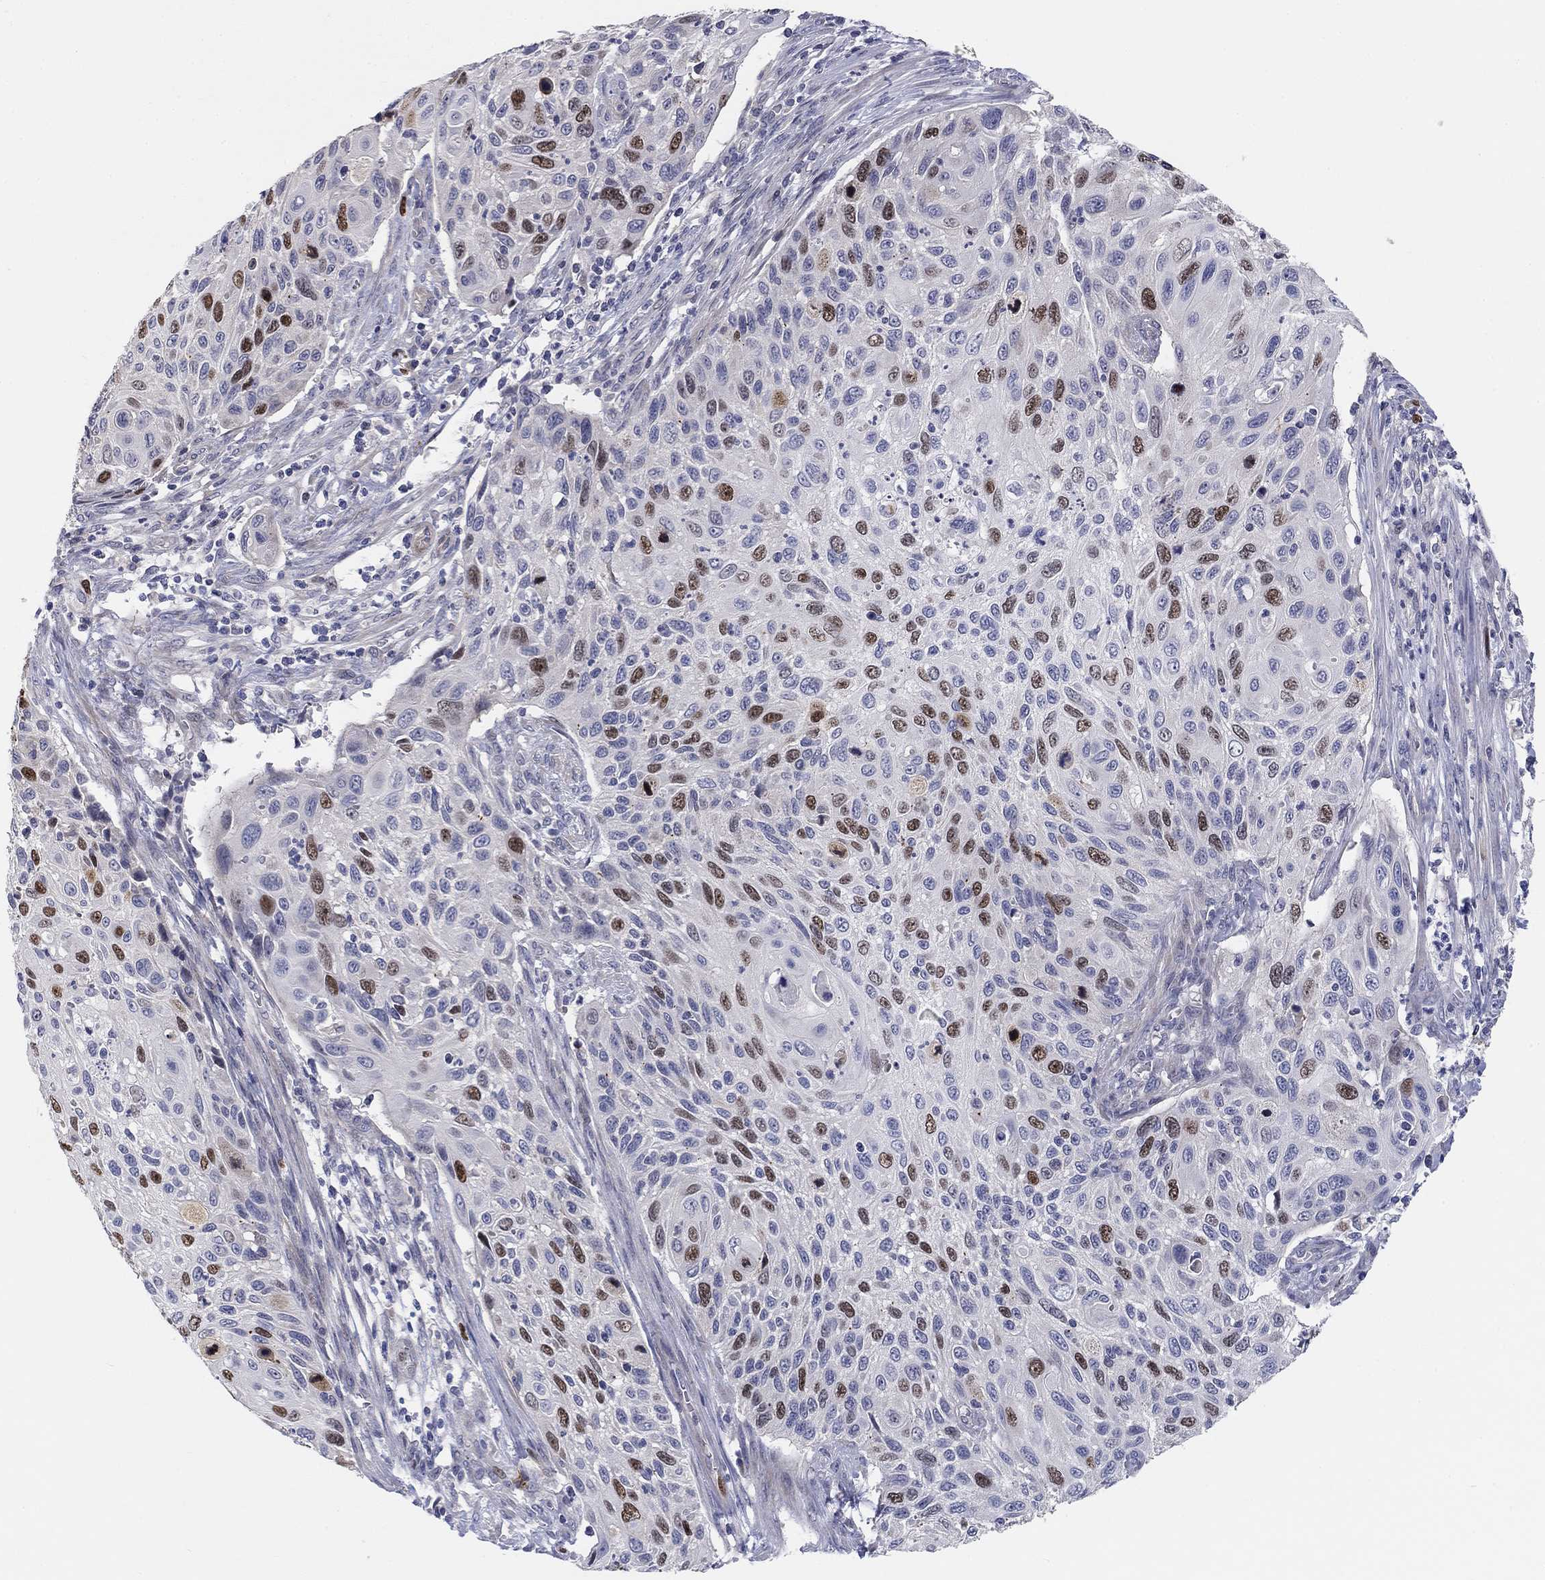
{"staining": {"intensity": "moderate", "quantity": "25%-75%", "location": "nuclear"}, "tissue": "cervical cancer", "cell_type": "Tumor cells", "image_type": "cancer", "snomed": [{"axis": "morphology", "description": "Squamous cell carcinoma, NOS"}, {"axis": "topography", "description": "Cervix"}], "caption": "A photomicrograph showing moderate nuclear positivity in about 25%-75% of tumor cells in cervical cancer, as visualized by brown immunohistochemical staining.", "gene": "PRC1", "patient": {"sex": "female", "age": 70}}